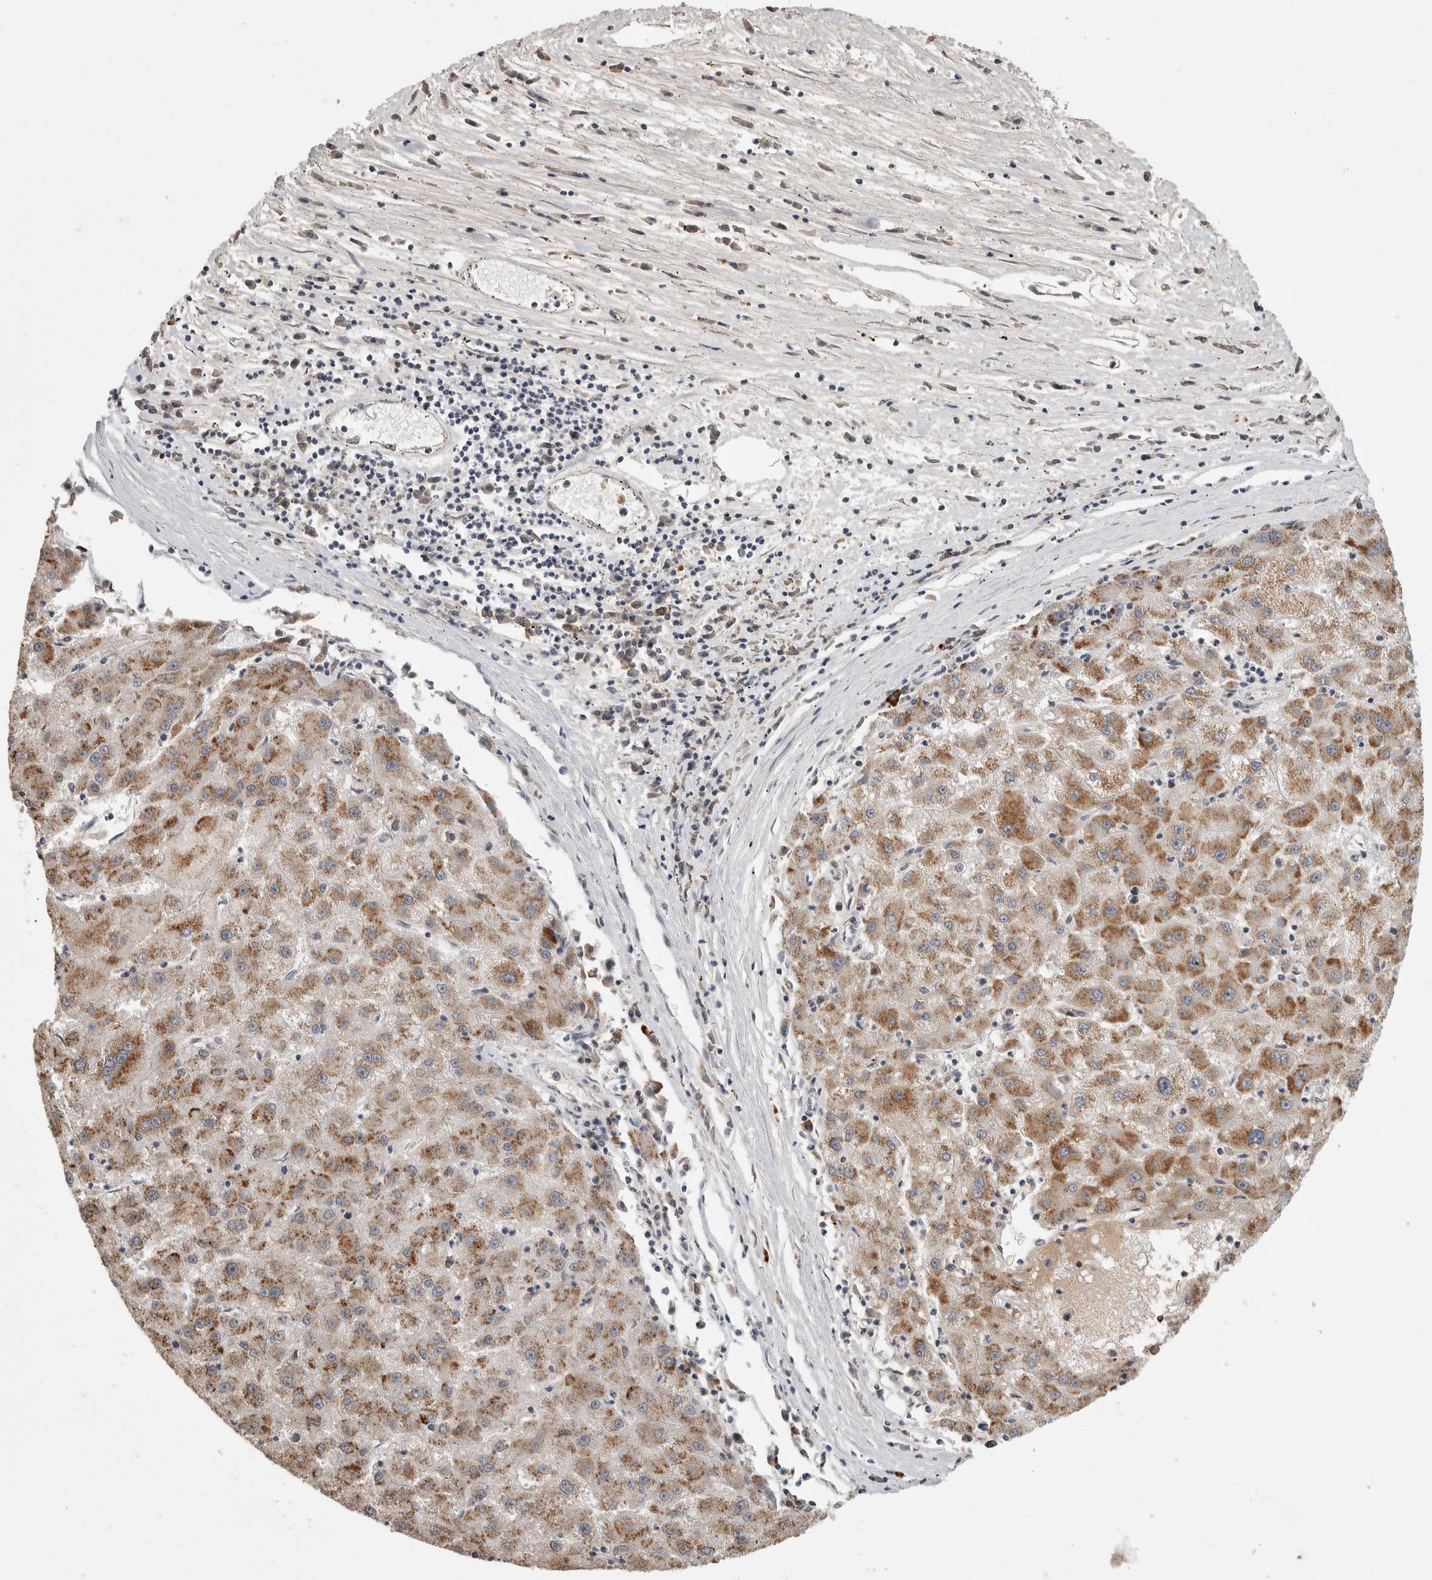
{"staining": {"intensity": "moderate", "quantity": ">75%", "location": "cytoplasmic/membranous"}, "tissue": "liver cancer", "cell_type": "Tumor cells", "image_type": "cancer", "snomed": [{"axis": "morphology", "description": "Carcinoma, Hepatocellular, NOS"}, {"axis": "topography", "description": "Liver"}], "caption": "Tumor cells demonstrate medium levels of moderate cytoplasmic/membranous positivity in approximately >75% of cells in liver cancer (hepatocellular carcinoma). (Brightfield microscopy of DAB IHC at high magnification).", "gene": "ZNF592", "patient": {"sex": "male", "age": 72}}